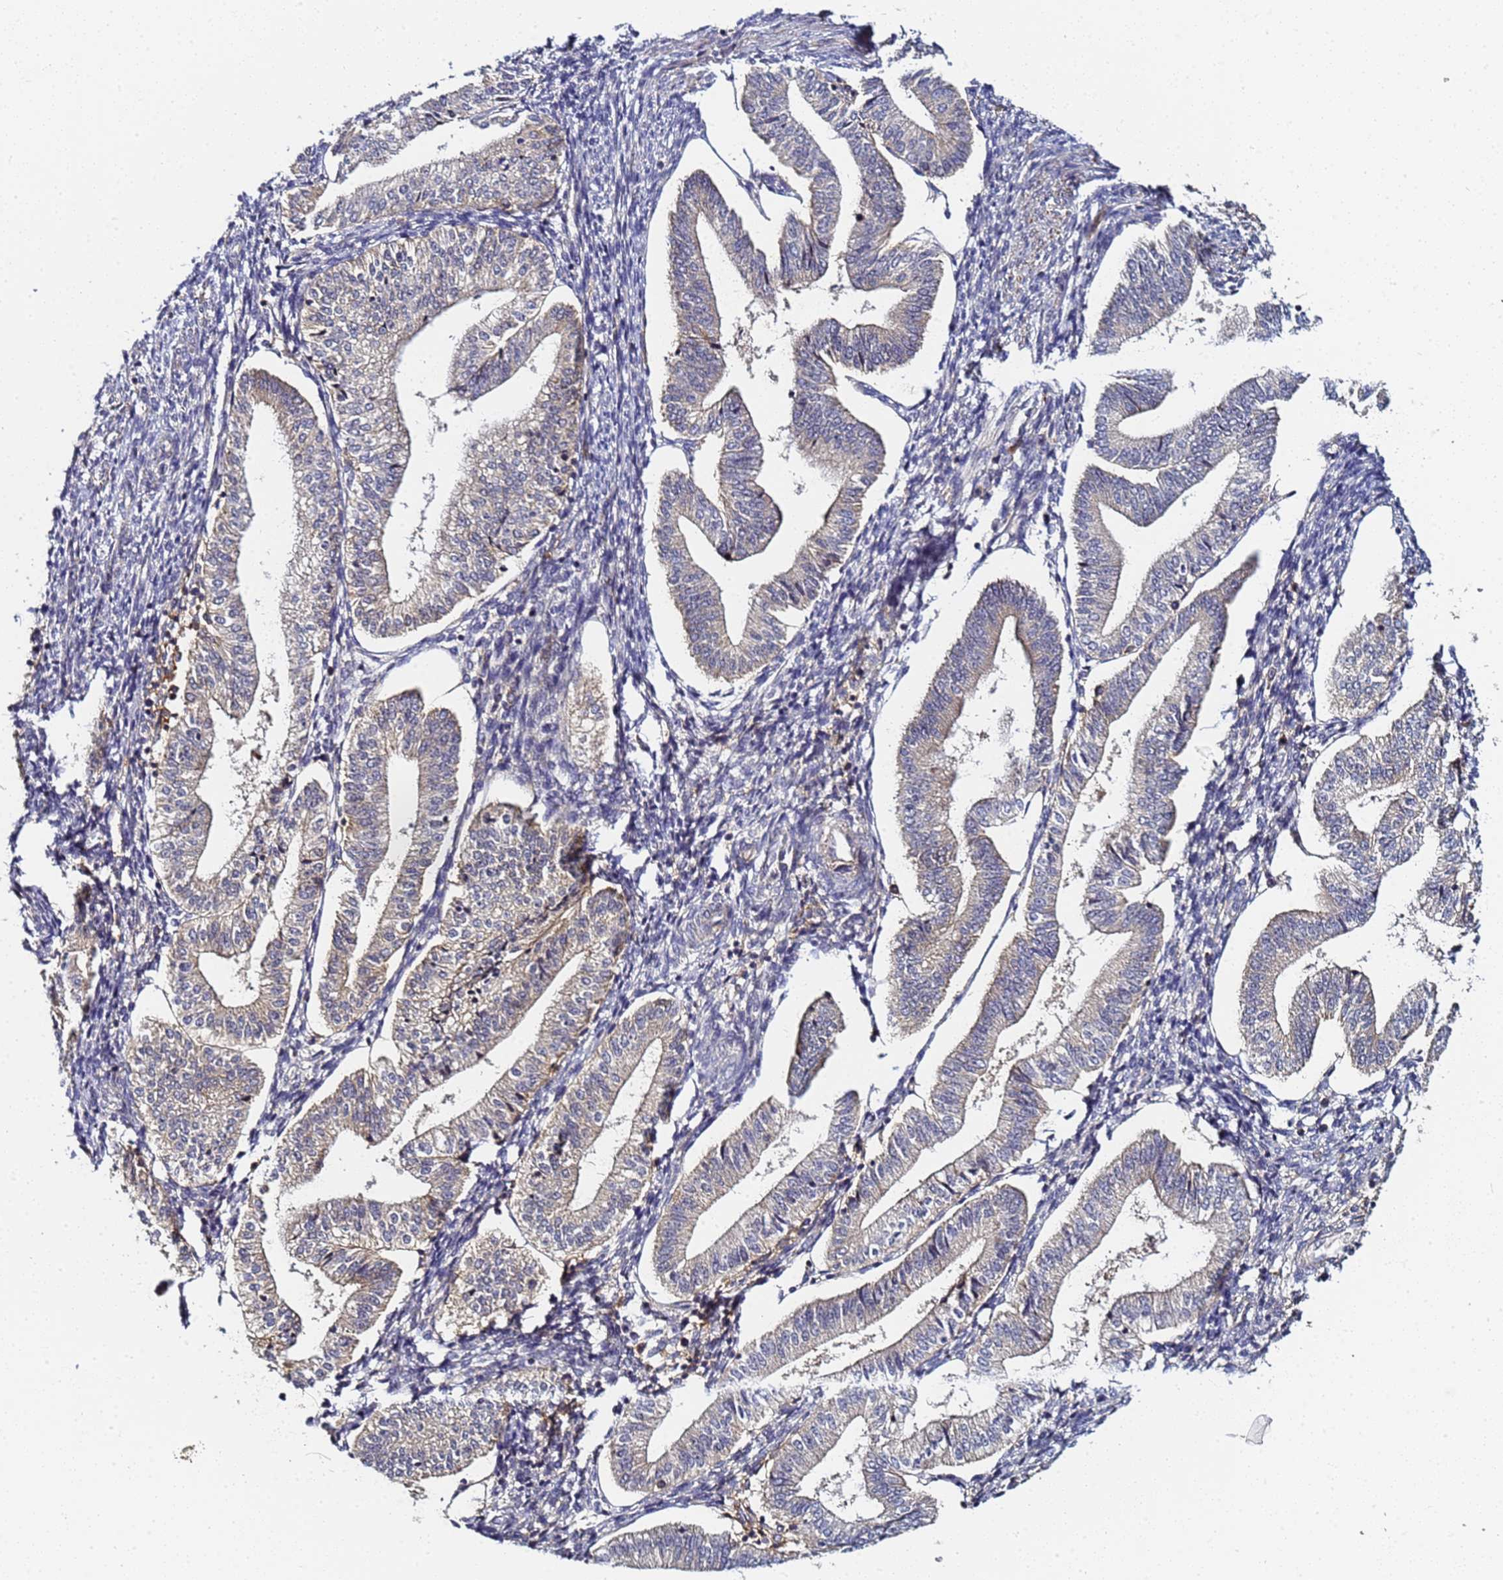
{"staining": {"intensity": "negative", "quantity": "none", "location": "none"}, "tissue": "endometrium", "cell_type": "Cells in endometrial stroma", "image_type": "normal", "snomed": [{"axis": "morphology", "description": "Normal tissue, NOS"}, {"axis": "topography", "description": "Endometrium"}], "caption": "Image shows no protein expression in cells in endometrial stroma of unremarkable endometrium.", "gene": "LRRC69", "patient": {"sex": "female", "age": 34}}